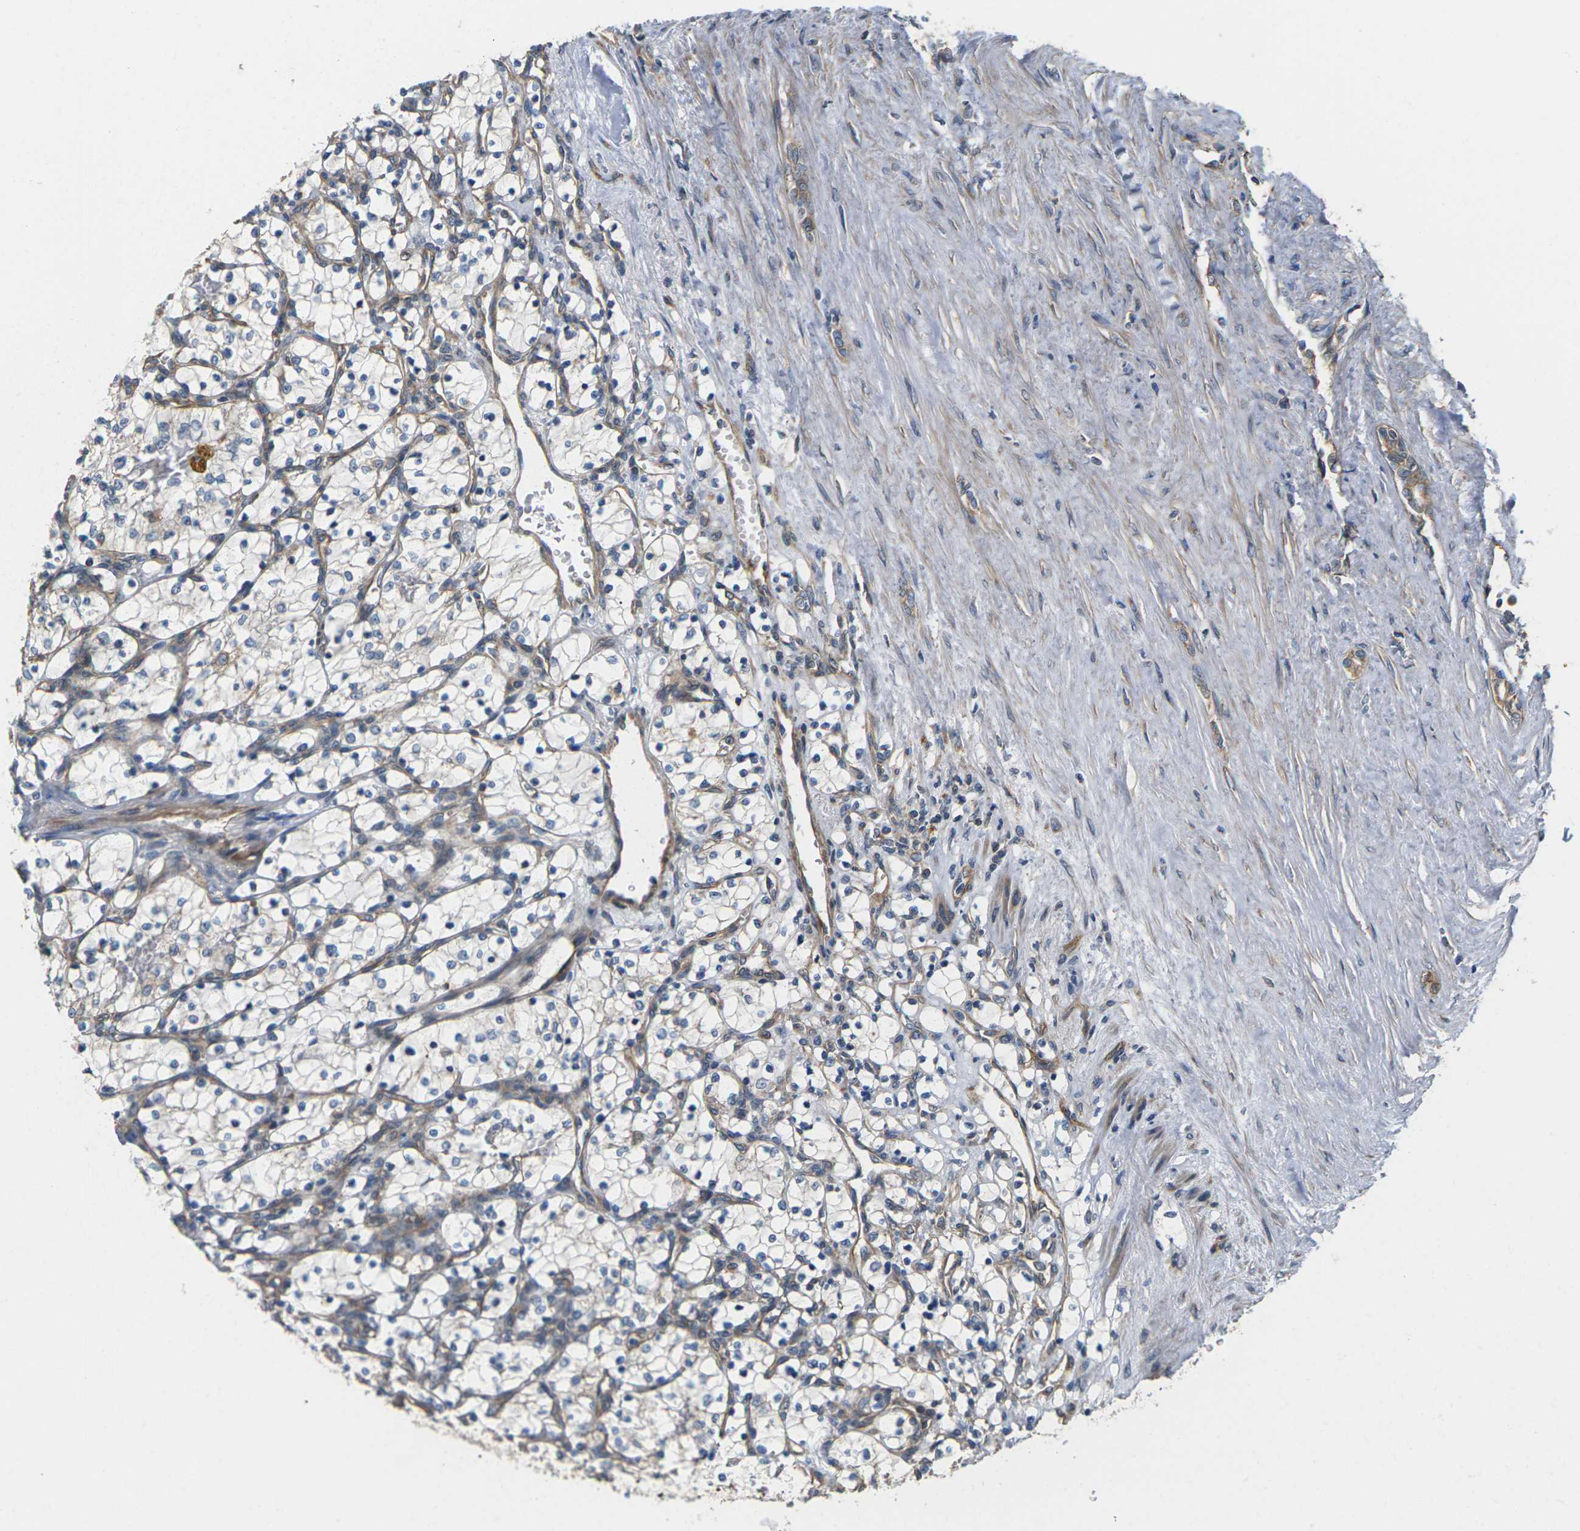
{"staining": {"intensity": "moderate", "quantity": "<25%", "location": "cytoplasmic/membranous"}, "tissue": "renal cancer", "cell_type": "Tumor cells", "image_type": "cancer", "snomed": [{"axis": "morphology", "description": "Adenocarcinoma, NOS"}, {"axis": "topography", "description": "Kidney"}], "caption": "A brown stain highlights moderate cytoplasmic/membranous staining of a protein in renal adenocarcinoma tumor cells. (brown staining indicates protein expression, while blue staining denotes nuclei).", "gene": "PCDHB4", "patient": {"sex": "female", "age": 69}}